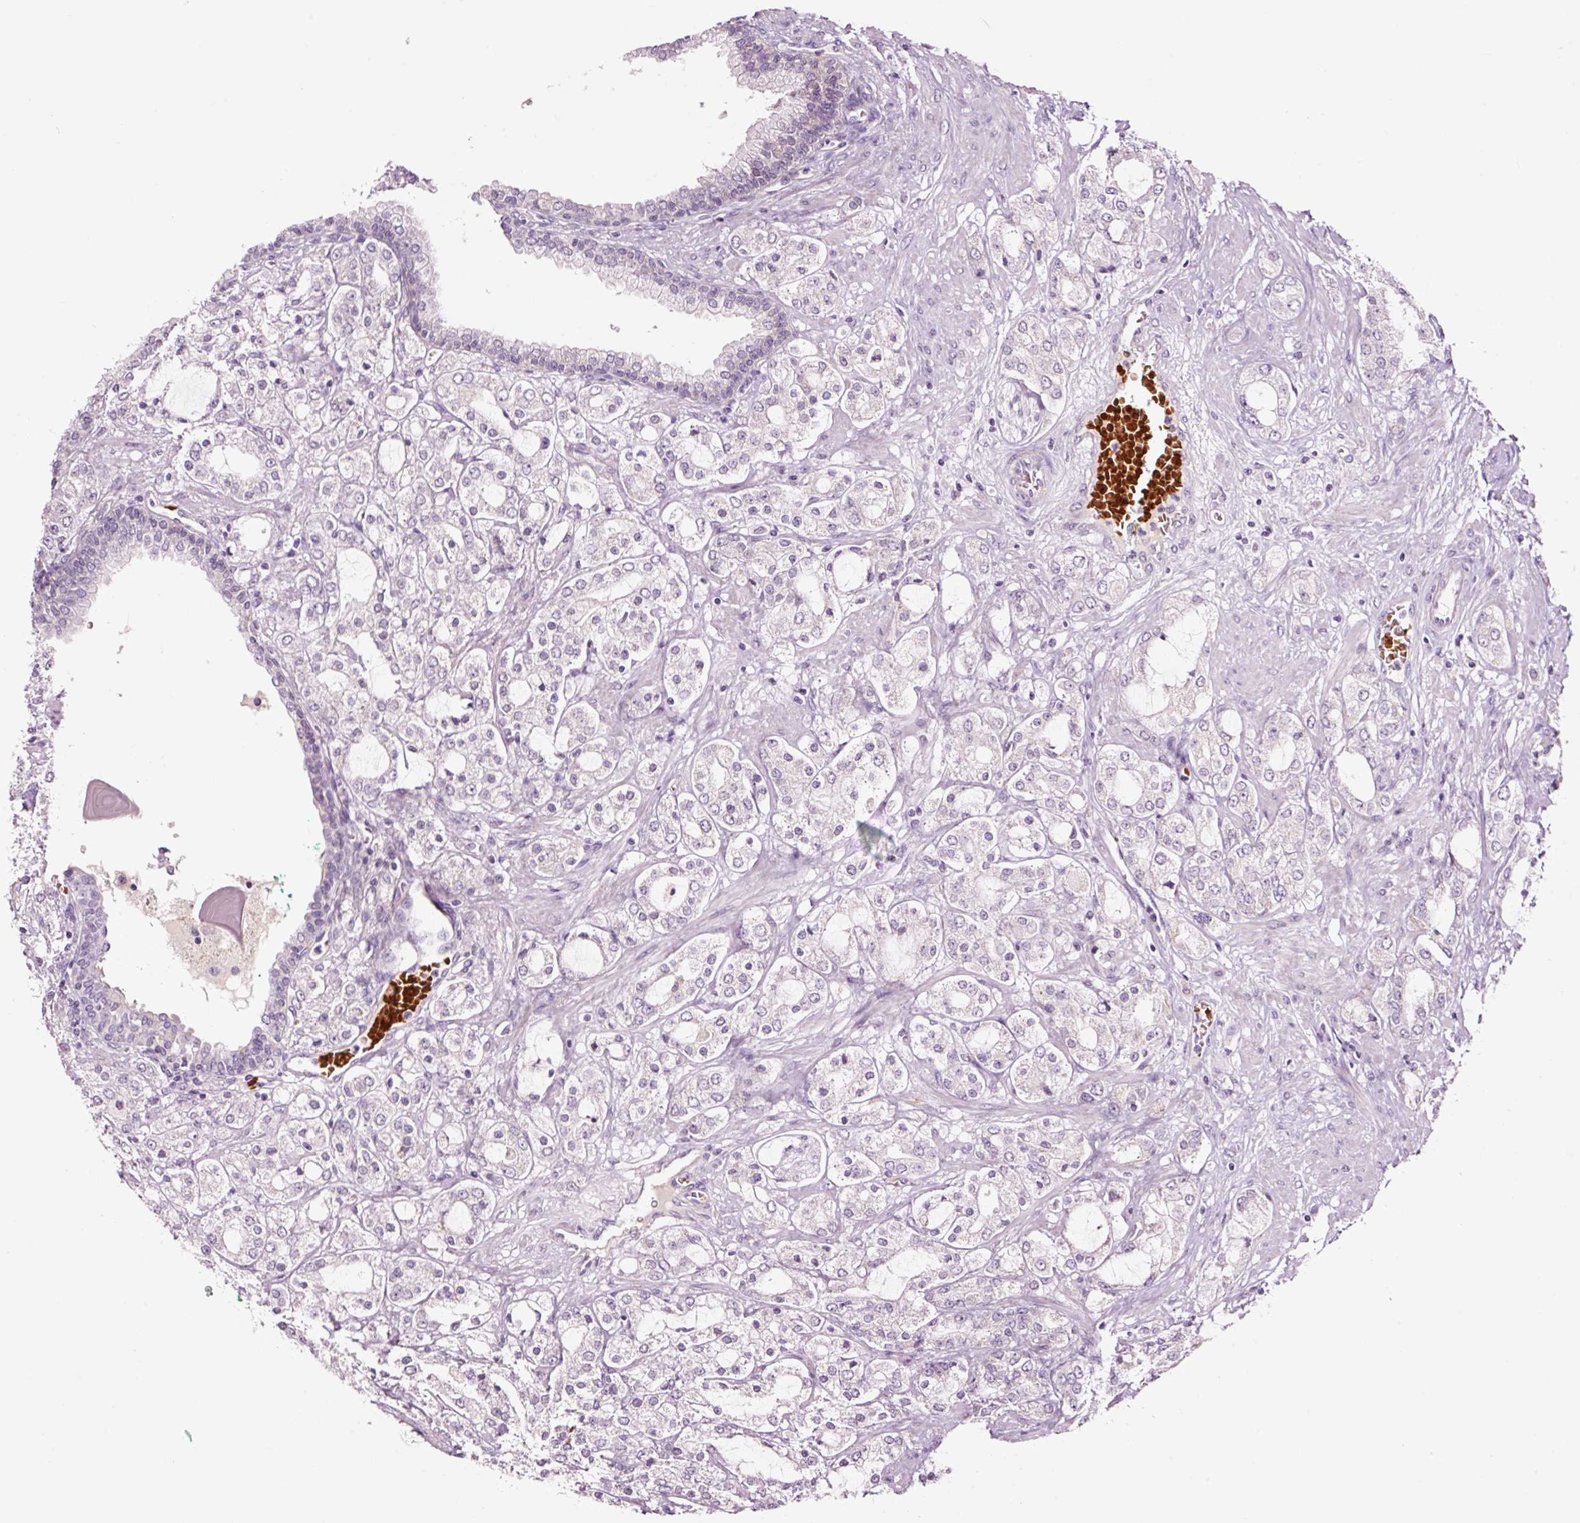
{"staining": {"intensity": "negative", "quantity": "none", "location": "none"}, "tissue": "prostate cancer", "cell_type": "Tumor cells", "image_type": "cancer", "snomed": [{"axis": "morphology", "description": "Adenocarcinoma, High grade"}, {"axis": "topography", "description": "Prostate"}], "caption": "IHC photomicrograph of adenocarcinoma (high-grade) (prostate) stained for a protein (brown), which displays no positivity in tumor cells. The staining is performed using DAB brown chromogen with nuclei counter-stained in using hematoxylin.", "gene": "LDHAL6B", "patient": {"sex": "male", "age": 64}}